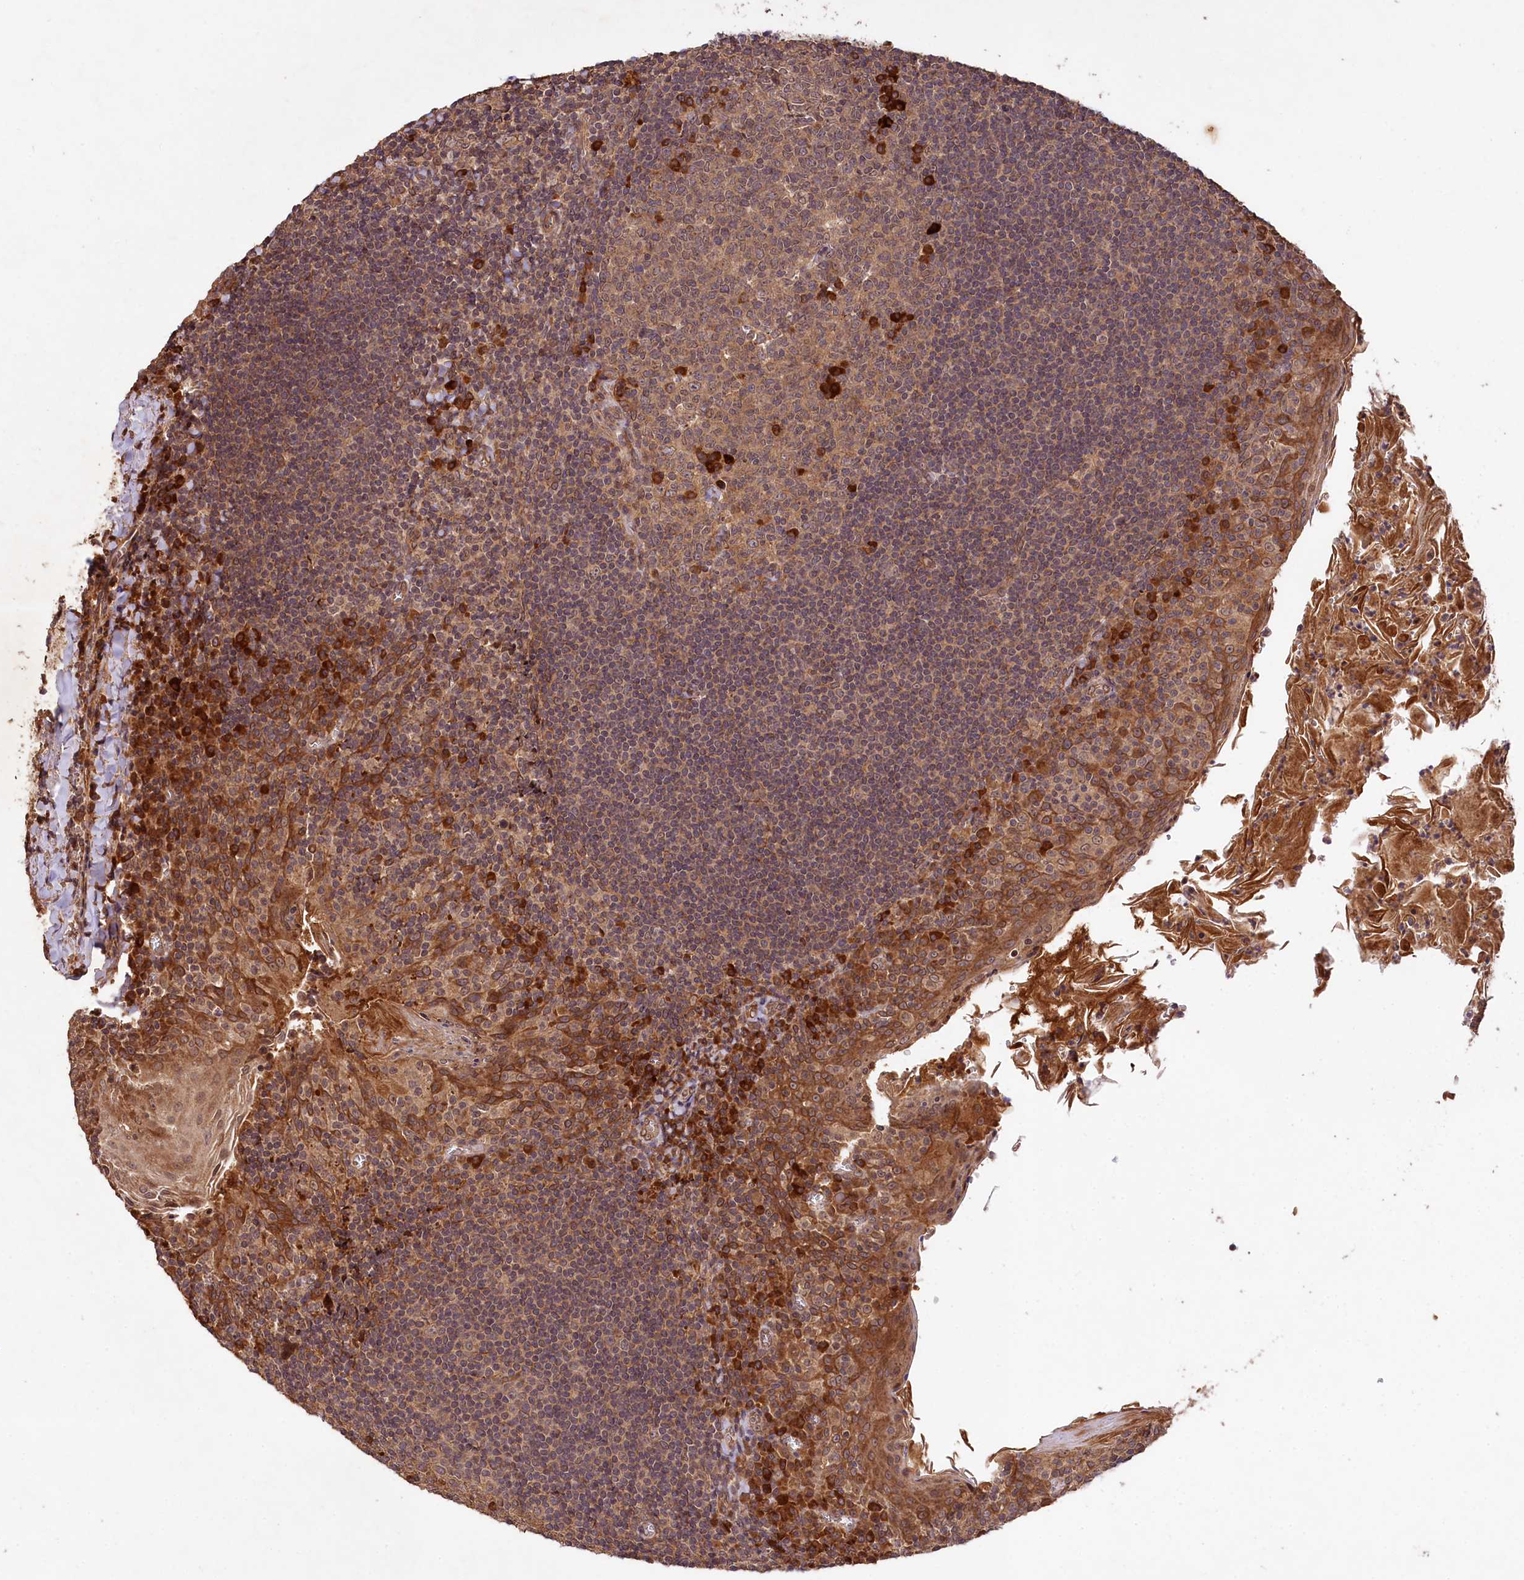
{"staining": {"intensity": "strong", "quantity": "<25%", "location": "cytoplasmic/membranous"}, "tissue": "tonsil", "cell_type": "Germinal center cells", "image_type": "normal", "snomed": [{"axis": "morphology", "description": "Normal tissue, NOS"}, {"axis": "topography", "description": "Tonsil"}], "caption": "Protein analysis of normal tonsil displays strong cytoplasmic/membranous staining in approximately <25% of germinal center cells.", "gene": "MCF2L2", "patient": {"sex": "male", "age": 27}}